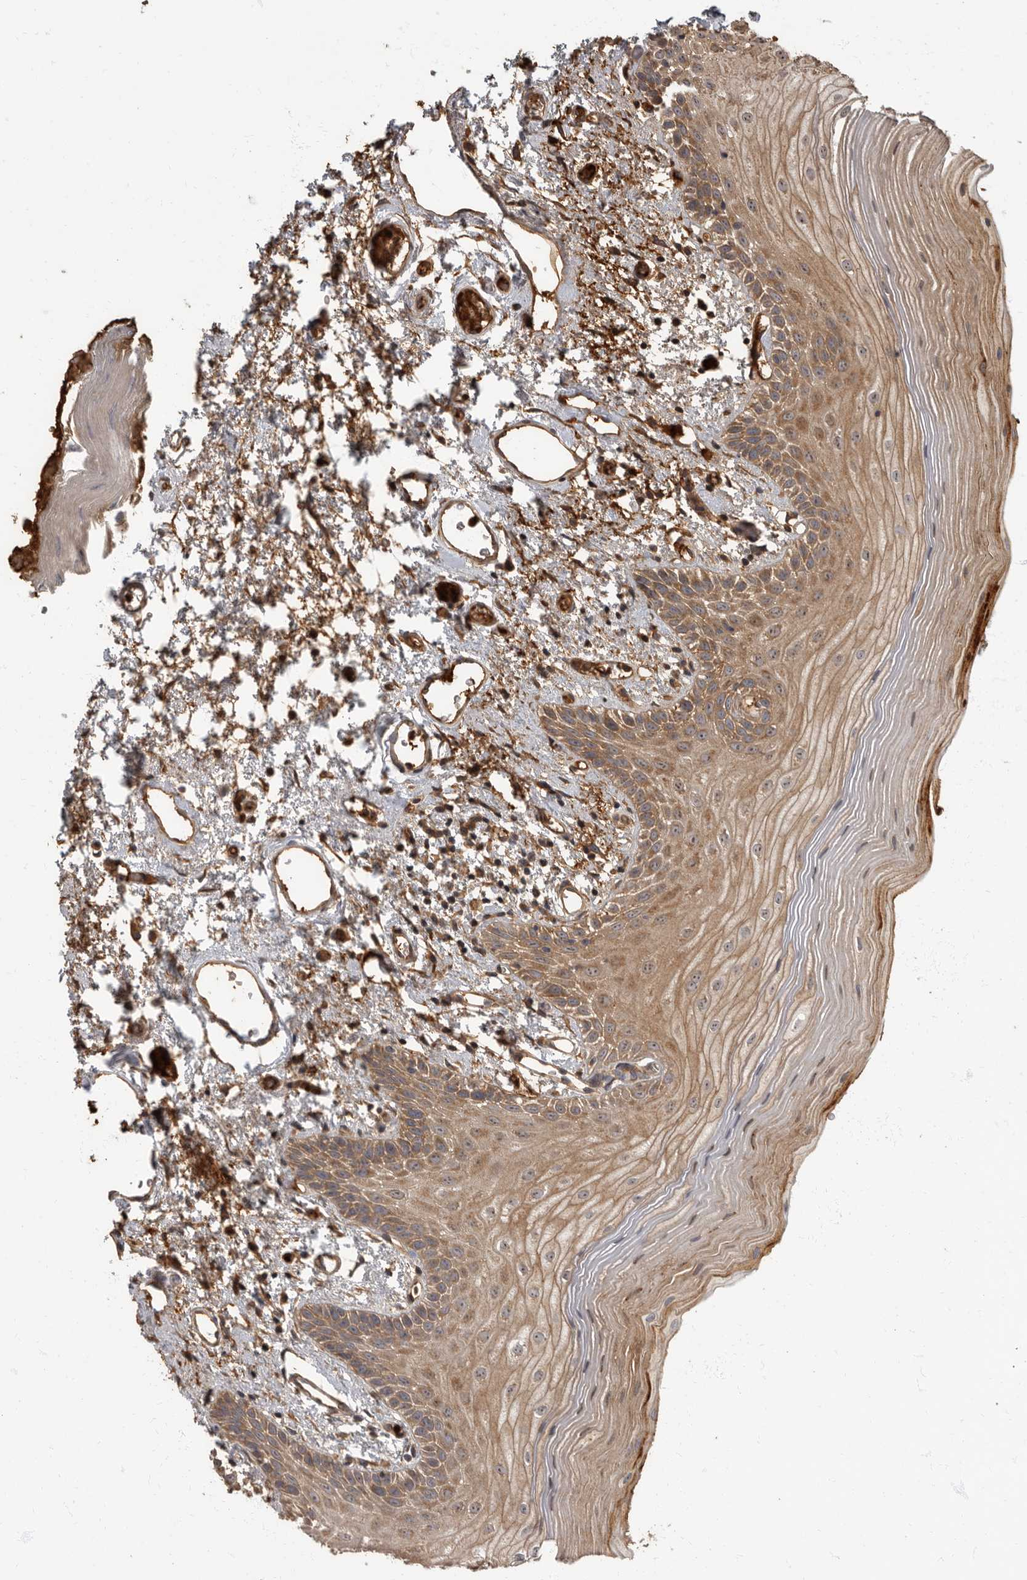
{"staining": {"intensity": "moderate", "quantity": ">75%", "location": "cytoplasmic/membranous,nuclear"}, "tissue": "oral mucosa", "cell_type": "Squamous epithelial cells", "image_type": "normal", "snomed": [{"axis": "morphology", "description": "Normal tissue, NOS"}, {"axis": "topography", "description": "Oral tissue"}], "caption": "This is a micrograph of immunohistochemistry staining of unremarkable oral mucosa, which shows moderate staining in the cytoplasmic/membranous,nuclear of squamous epithelial cells.", "gene": "DAAM1", "patient": {"sex": "male", "age": 52}}